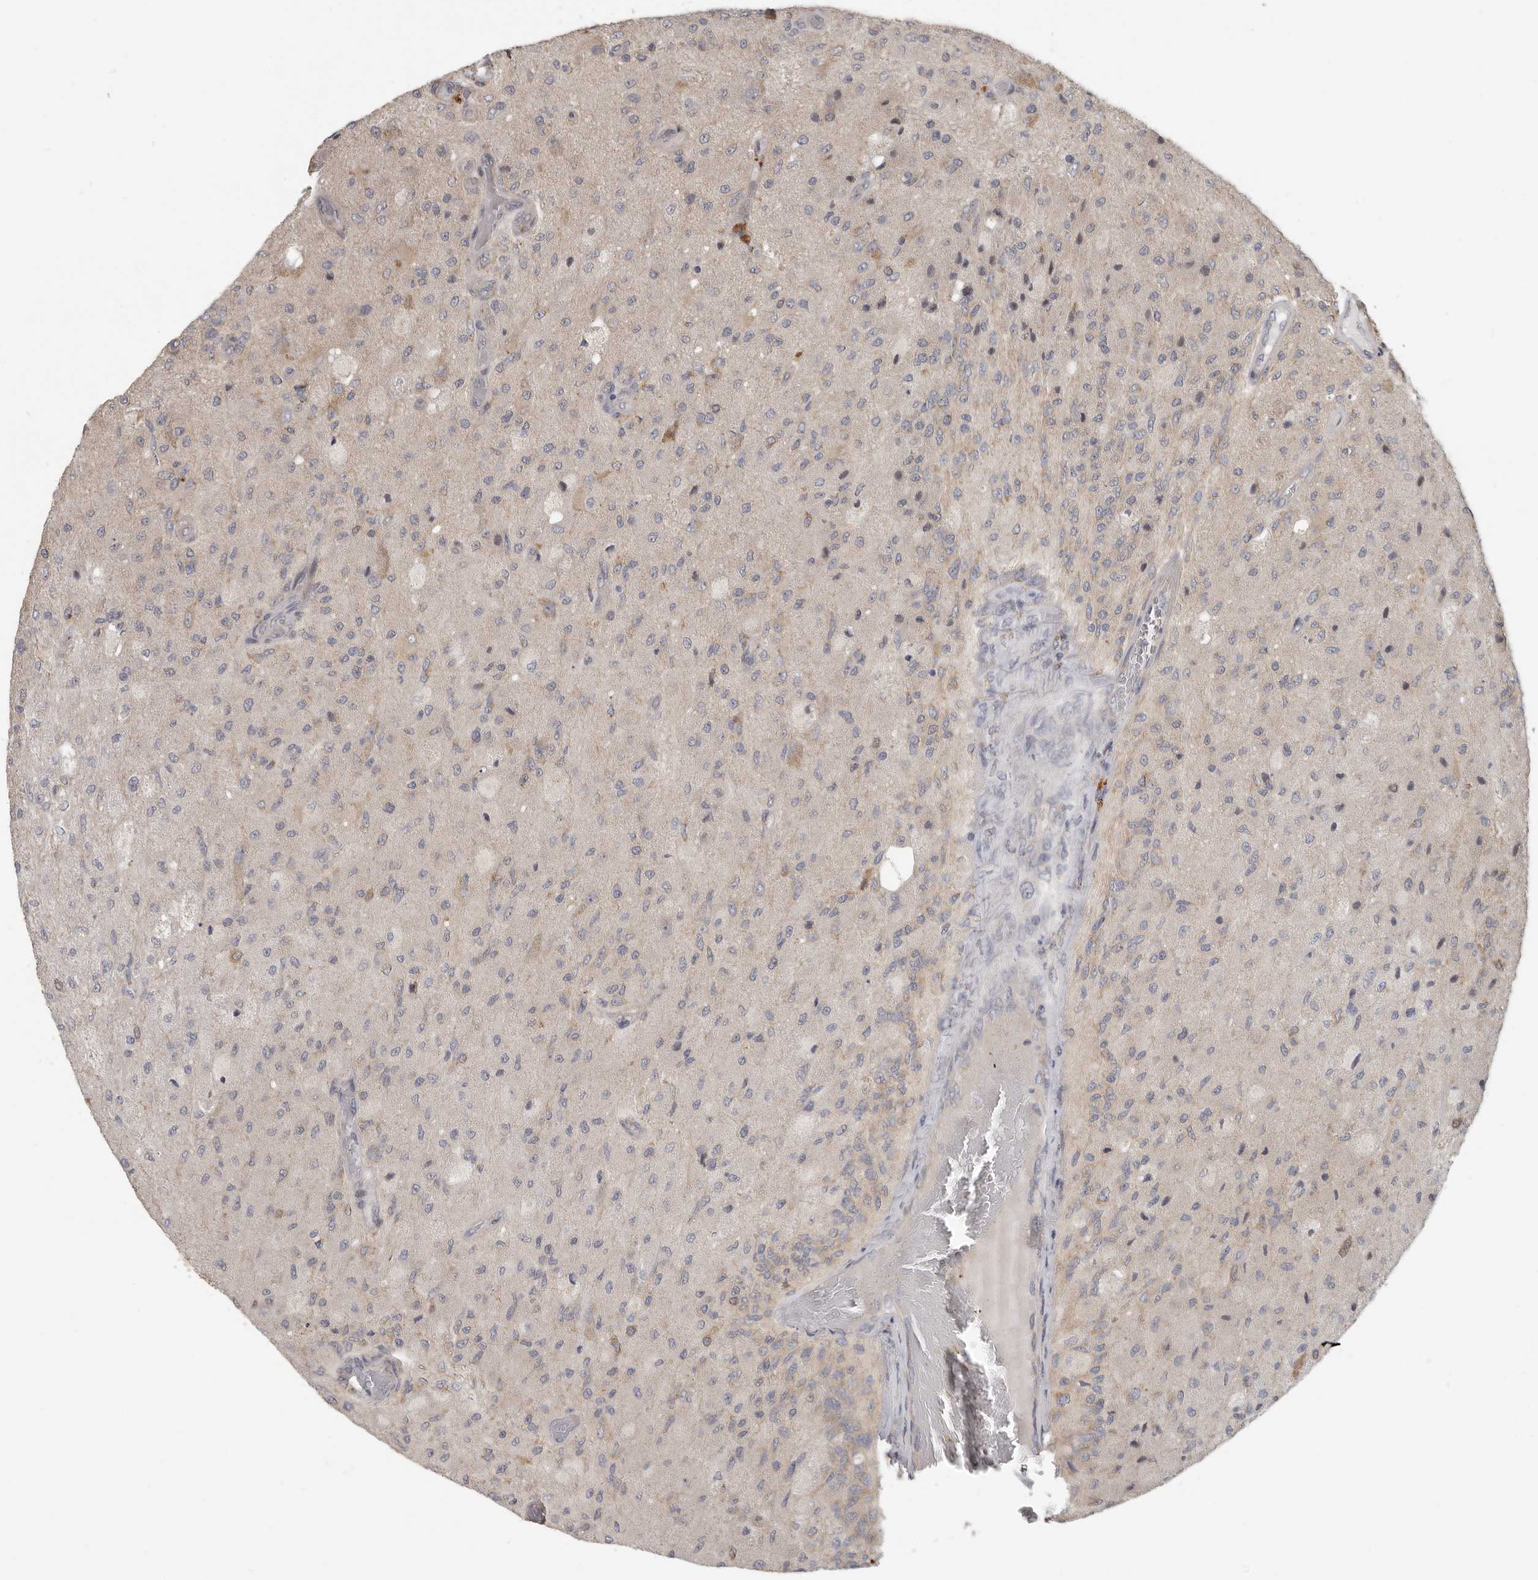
{"staining": {"intensity": "weak", "quantity": "<25%", "location": "cytoplasmic/membranous"}, "tissue": "glioma", "cell_type": "Tumor cells", "image_type": "cancer", "snomed": [{"axis": "morphology", "description": "Normal tissue, NOS"}, {"axis": "morphology", "description": "Glioma, malignant, High grade"}, {"axis": "topography", "description": "Cerebral cortex"}], "caption": "This histopathology image is of glioma stained with immunohistochemistry to label a protein in brown with the nuclei are counter-stained blue. There is no staining in tumor cells.", "gene": "UNK", "patient": {"sex": "male", "age": 77}}